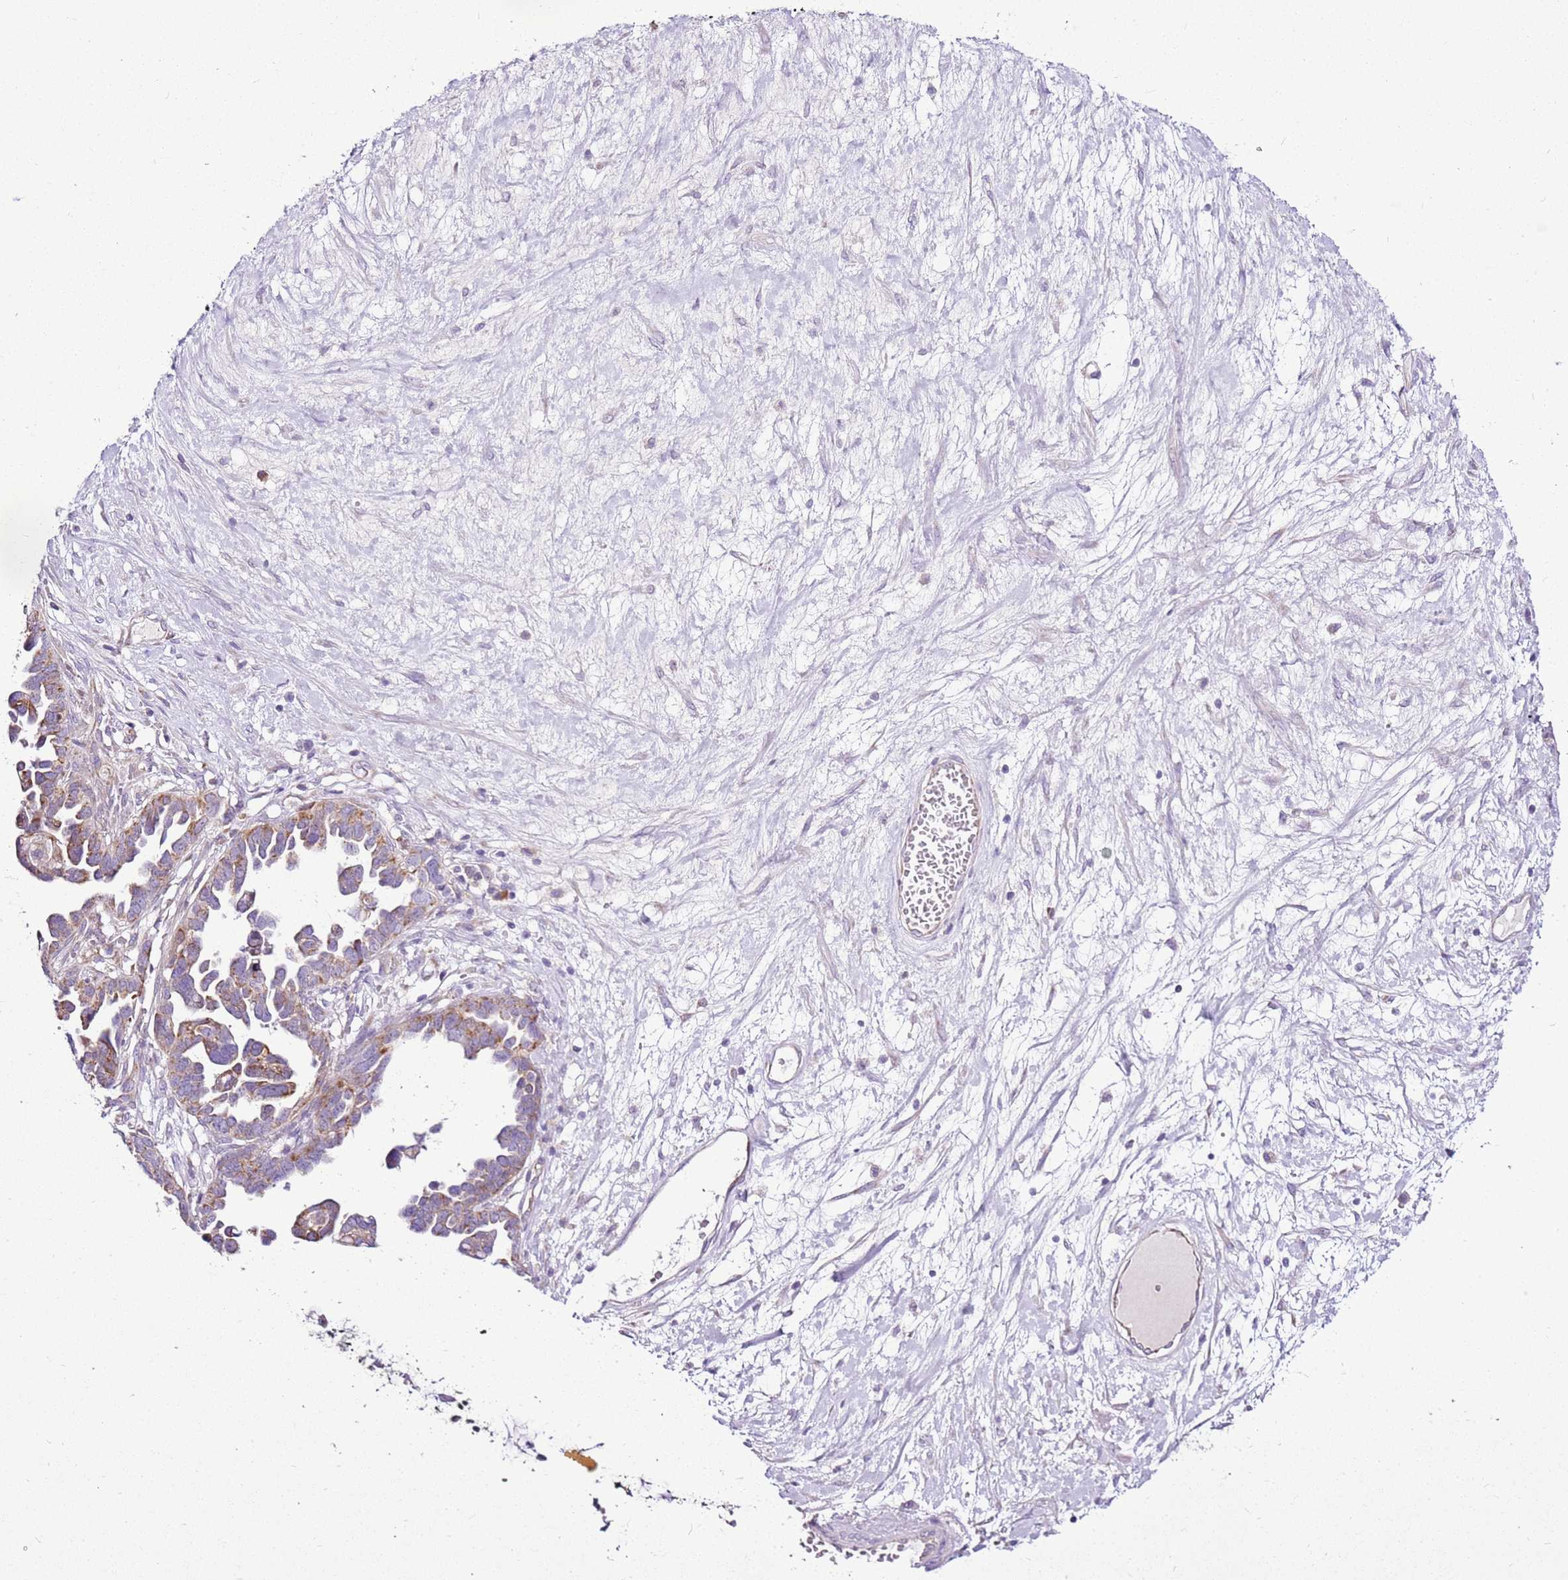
{"staining": {"intensity": "moderate", "quantity": ">75%", "location": "cytoplasmic/membranous"}, "tissue": "ovarian cancer", "cell_type": "Tumor cells", "image_type": "cancer", "snomed": [{"axis": "morphology", "description": "Cystadenocarcinoma, serous, NOS"}, {"axis": "topography", "description": "Ovary"}], "caption": "This photomicrograph shows serous cystadenocarcinoma (ovarian) stained with immunohistochemistry (IHC) to label a protein in brown. The cytoplasmic/membranous of tumor cells show moderate positivity for the protein. Nuclei are counter-stained blue.", "gene": "MRPL36", "patient": {"sex": "female", "age": 54}}